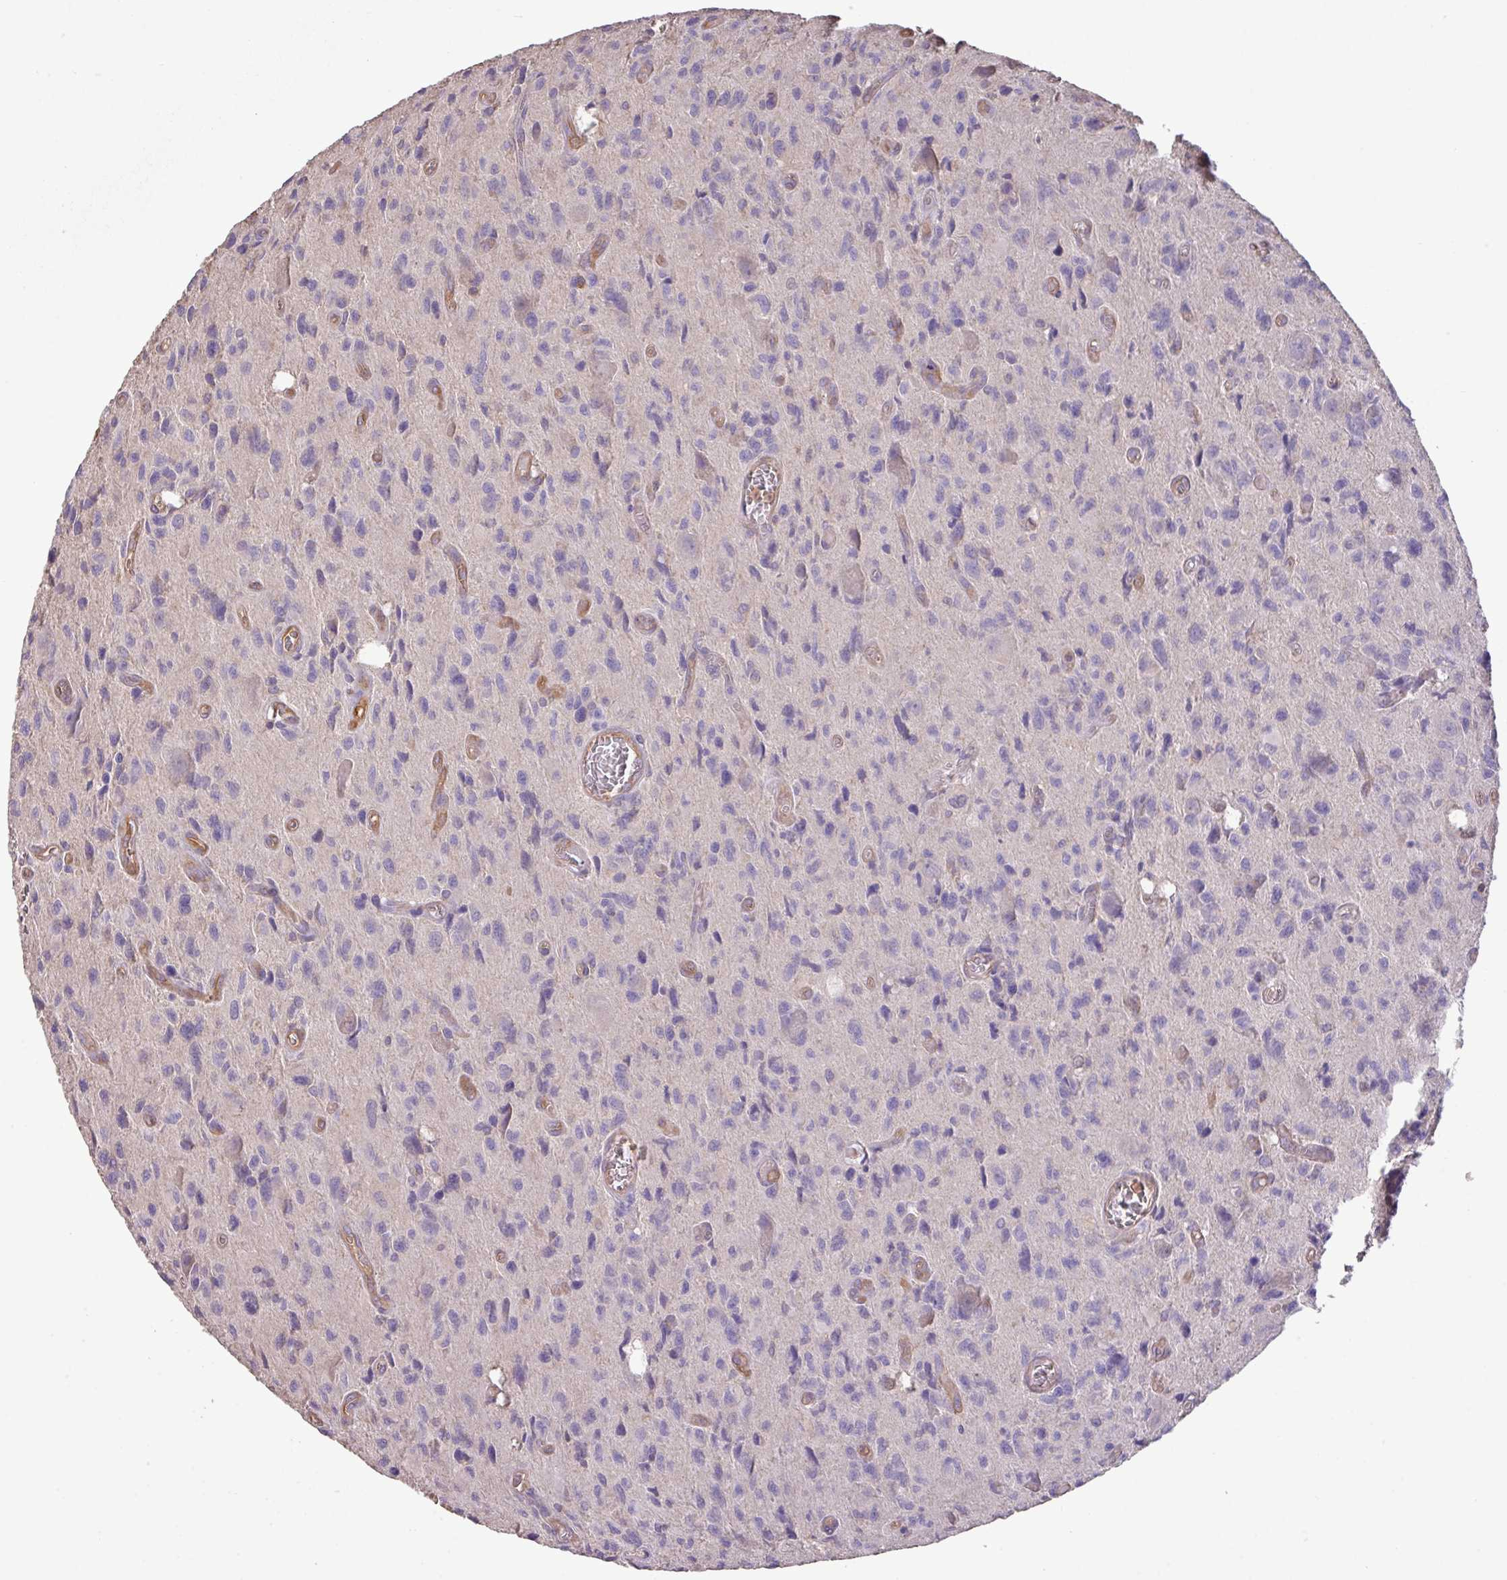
{"staining": {"intensity": "negative", "quantity": "none", "location": "none"}, "tissue": "glioma", "cell_type": "Tumor cells", "image_type": "cancer", "snomed": [{"axis": "morphology", "description": "Glioma, malignant, High grade"}, {"axis": "topography", "description": "Brain"}], "caption": "This histopathology image is of glioma stained with immunohistochemistry (IHC) to label a protein in brown with the nuclei are counter-stained blue. There is no staining in tumor cells.", "gene": "CALML4", "patient": {"sex": "male", "age": 76}}